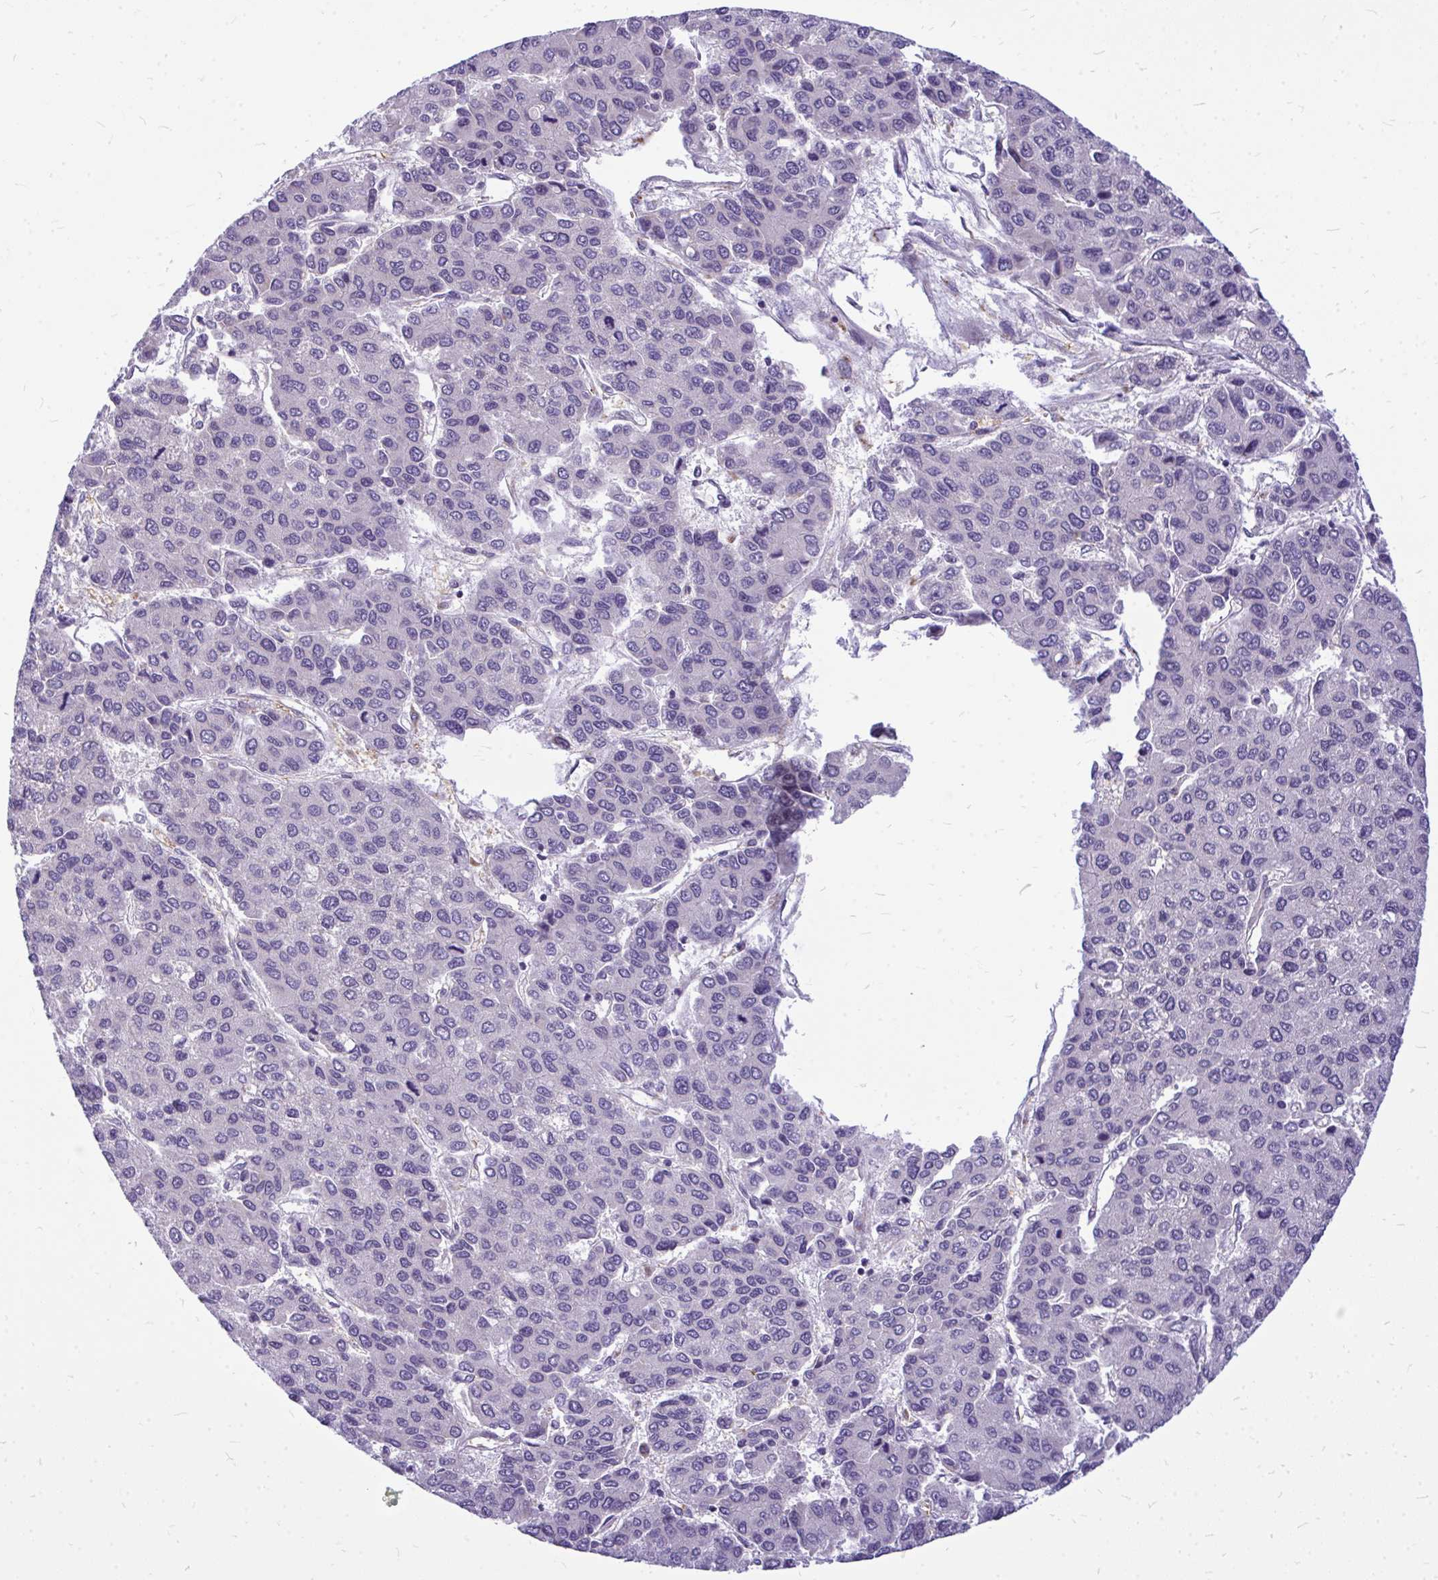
{"staining": {"intensity": "negative", "quantity": "none", "location": "none"}, "tissue": "liver cancer", "cell_type": "Tumor cells", "image_type": "cancer", "snomed": [{"axis": "morphology", "description": "Carcinoma, Hepatocellular, NOS"}, {"axis": "topography", "description": "Liver"}], "caption": "This is an immunohistochemistry (IHC) photomicrograph of human liver hepatocellular carcinoma. There is no positivity in tumor cells.", "gene": "ZSCAN25", "patient": {"sex": "female", "age": 66}}